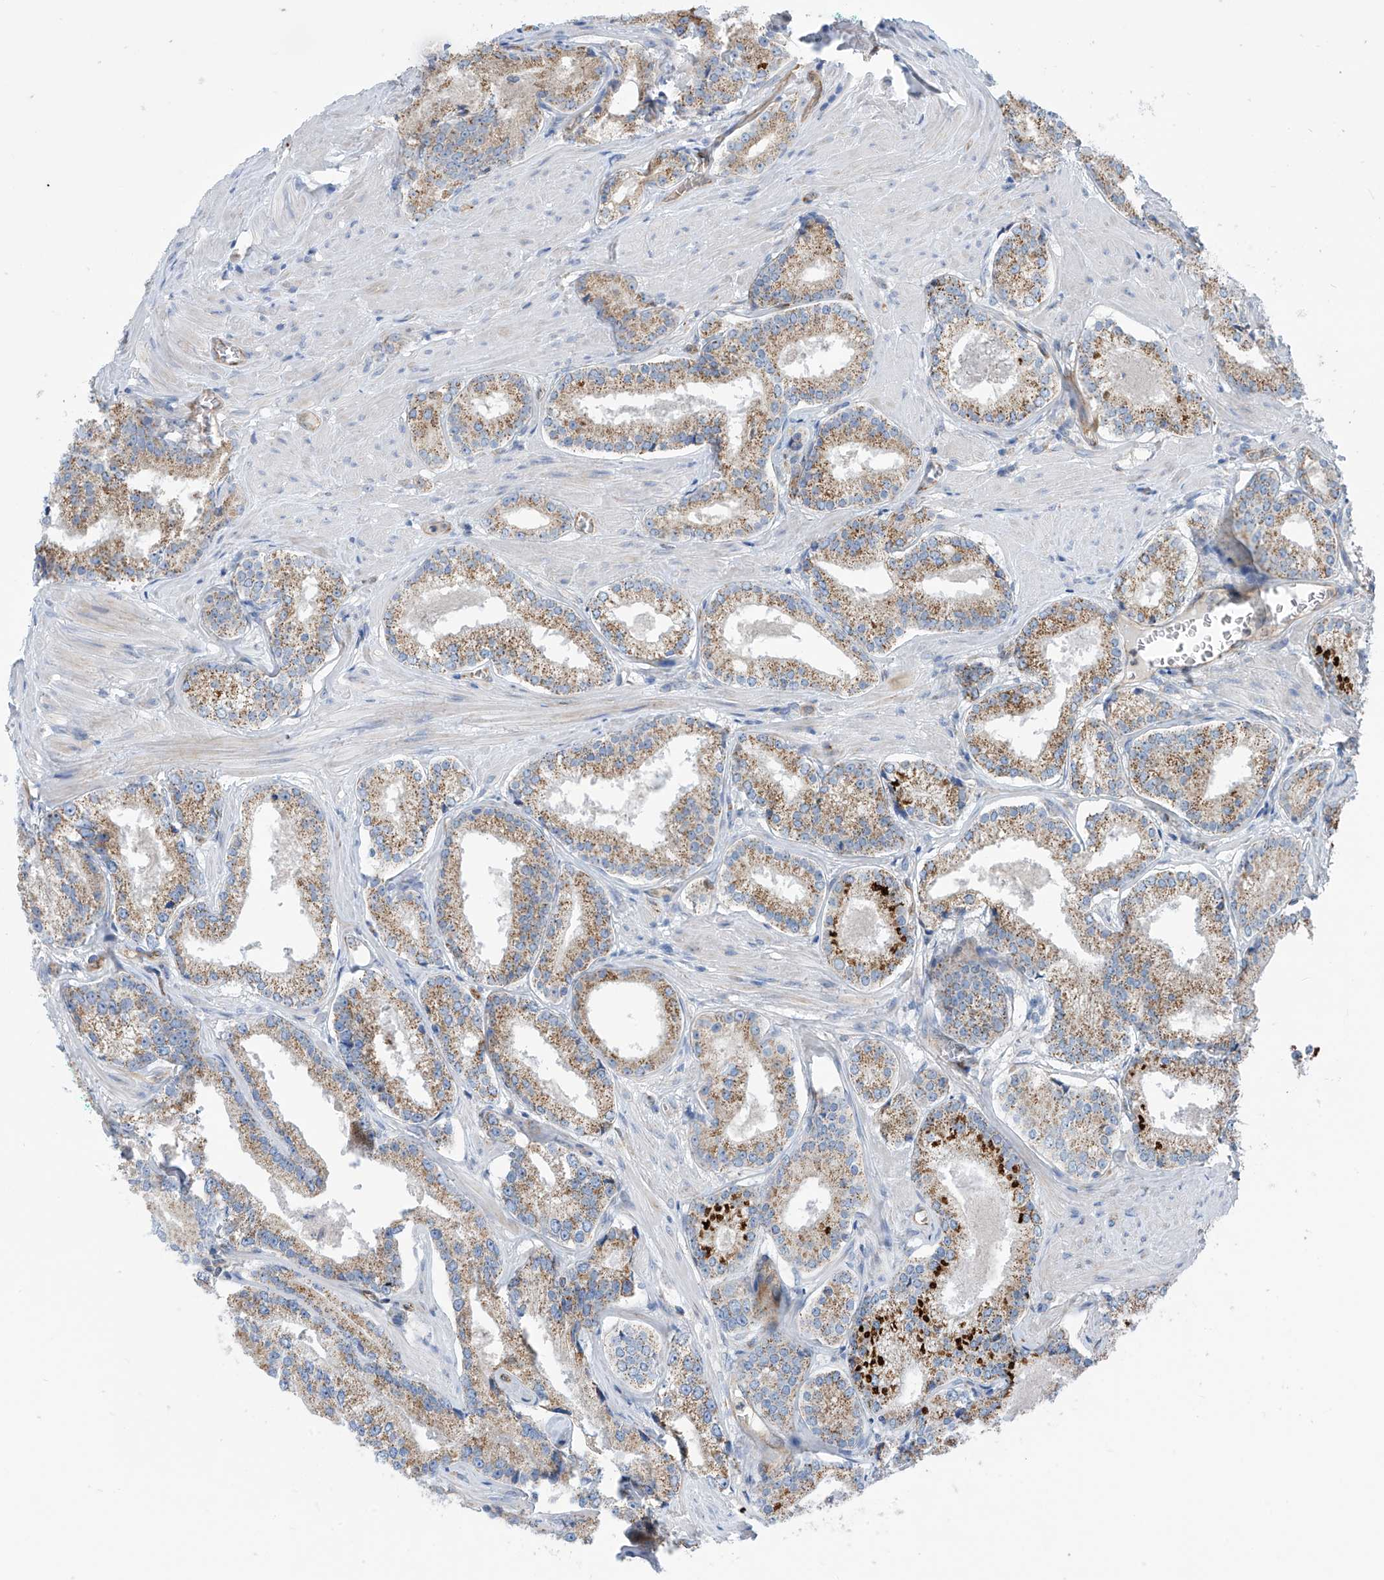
{"staining": {"intensity": "moderate", "quantity": "25%-75%", "location": "cytoplasmic/membranous"}, "tissue": "prostate cancer", "cell_type": "Tumor cells", "image_type": "cancer", "snomed": [{"axis": "morphology", "description": "Adenocarcinoma, Low grade"}, {"axis": "topography", "description": "Prostate"}], "caption": "Protein expression analysis of human prostate cancer (adenocarcinoma (low-grade)) reveals moderate cytoplasmic/membranous expression in about 25%-75% of tumor cells. Using DAB (3,3'-diaminobenzidine) (brown) and hematoxylin (blue) stains, captured at high magnification using brightfield microscopy.", "gene": "EIF5B", "patient": {"sex": "male", "age": 54}}